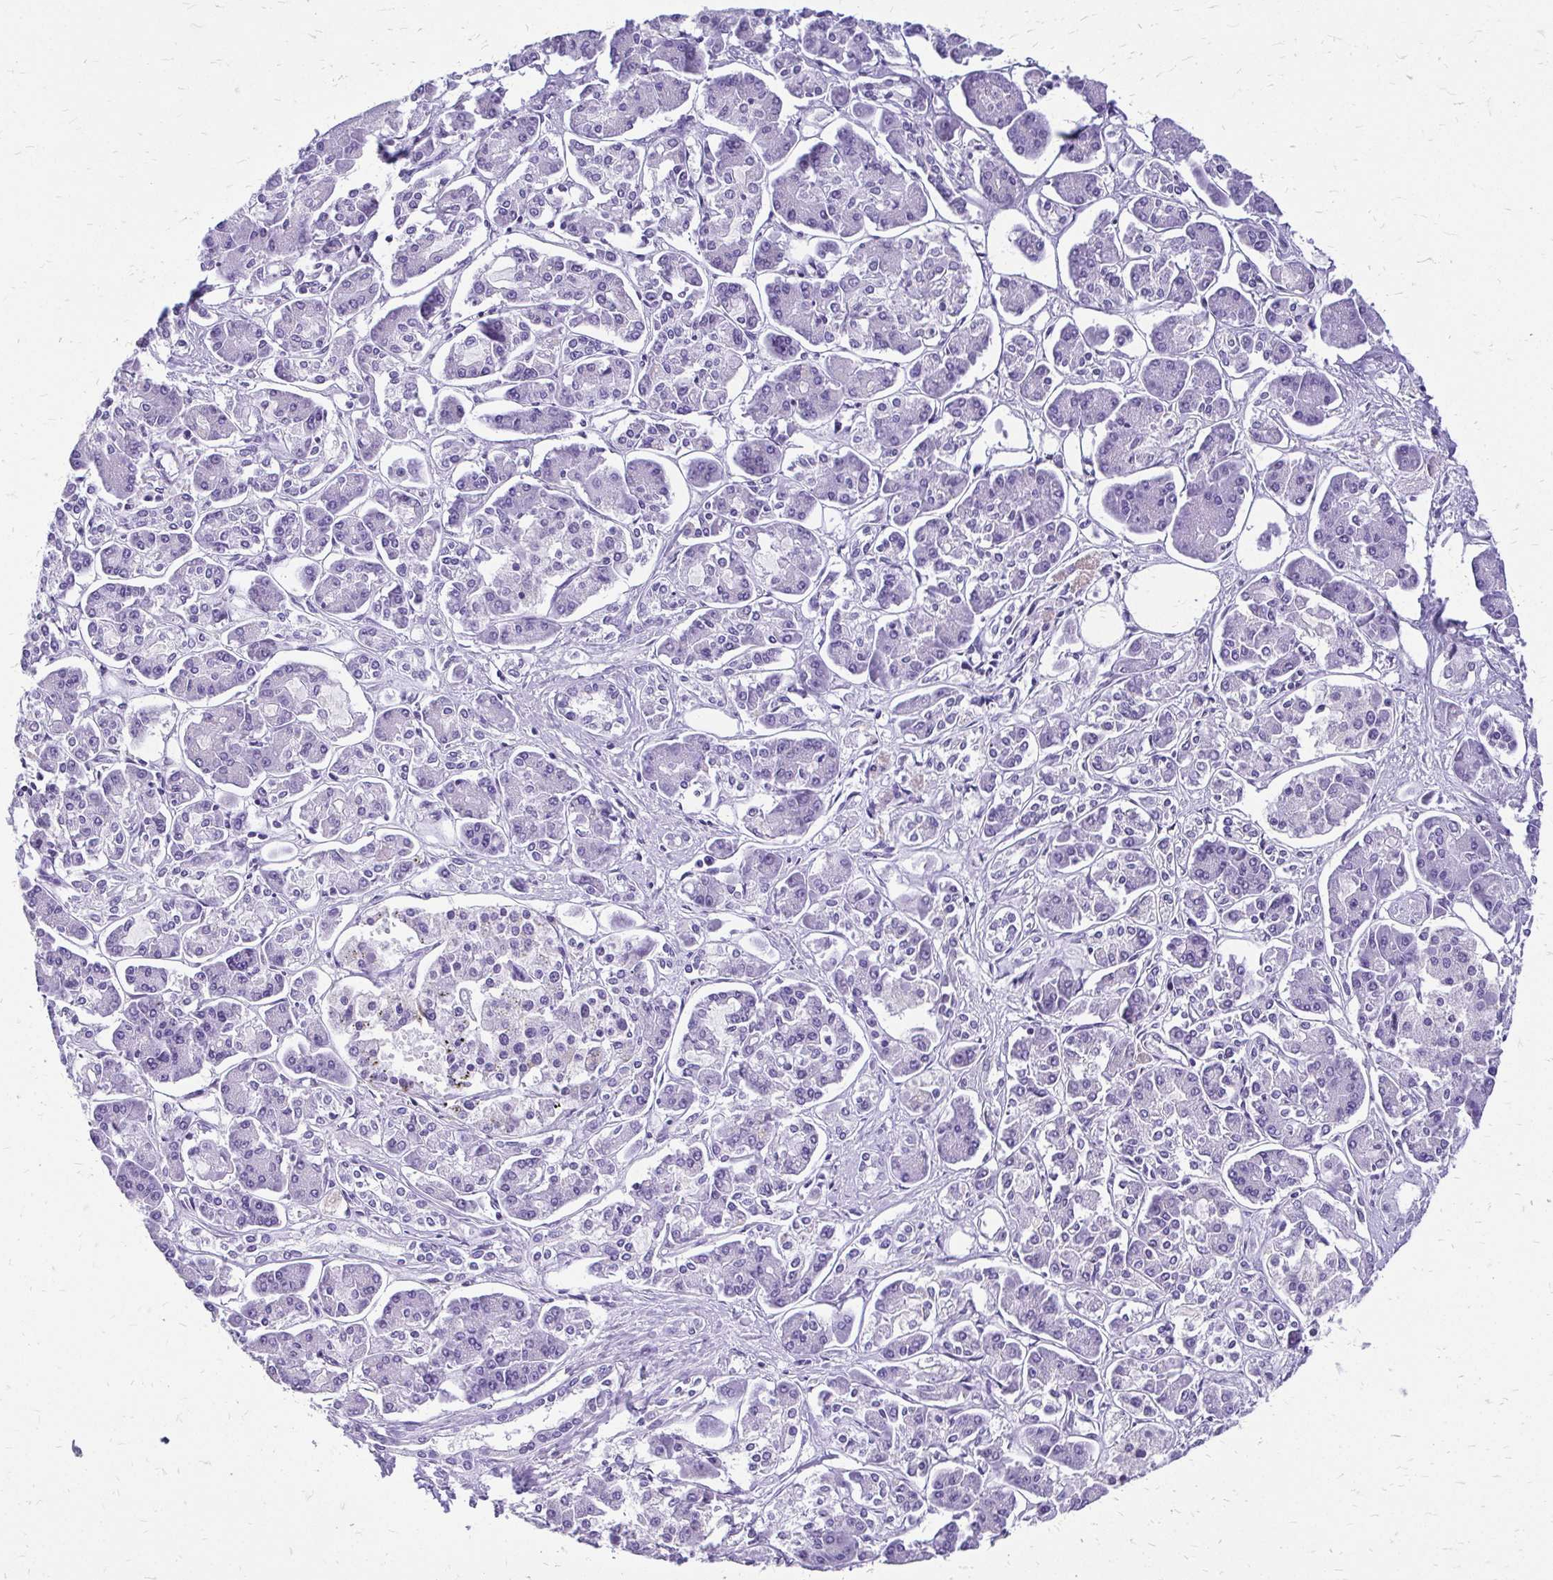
{"staining": {"intensity": "negative", "quantity": "none", "location": "none"}, "tissue": "pancreatic cancer", "cell_type": "Tumor cells", "image_type": "cancer", "snomed": [{"axis": "morphology", "description": "Adenocarcinoma, NOS"}, {"axis": "topography", "description": "Pancreas"}], "caption": "Tumor cells are negative for protein expression in human pancreatic cancer. (Brightfield microscopy of DAB immunohistochemistry (IHC) at high magnification).", "gene": "SLC32A1", "patient": {"sex": "male", "age": 85}}